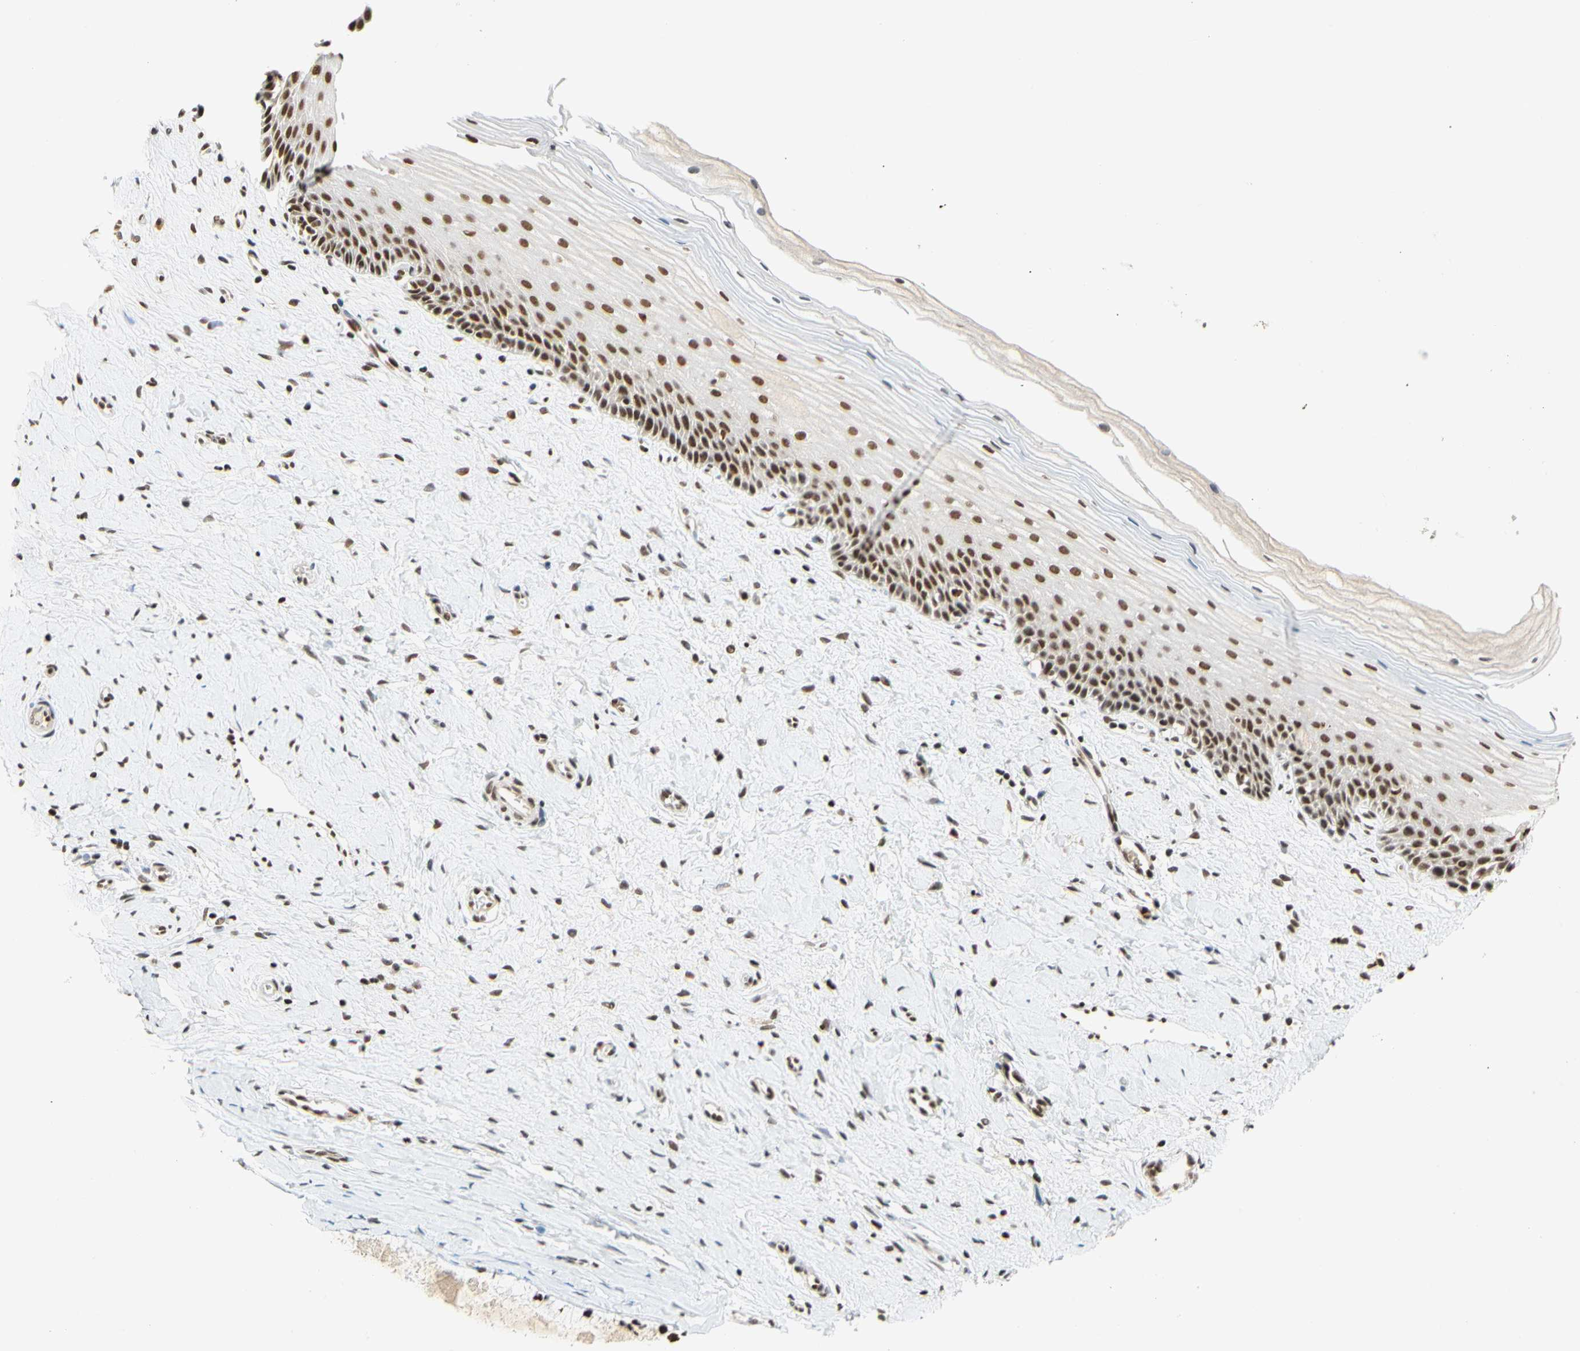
{"staining": {"intensity": "strong", "quantity": ">75%", "location": "nuclear"}, "tissue": "cervix", "cell_type": "Glandular cells", "image_type": "normal", "snomed": [{"axis": "morphology", "description": "Normal tissue, NOS"}, {"axis": "topography", "description": "Cervix"}], "caption": "Normal cervix was stained to show a protein in brown. There is high levels of strong nuclear positivity in approximately >75% of glandular cells. The protein of interest is stained brown, and the nuclei are stained in blue (DAB (3,3'-diaminobenzidine) IHC with brightfield microscopy, high magnification).", "gene": "ZSCAN16", "patient": {"sex": "female", "age": 39}}